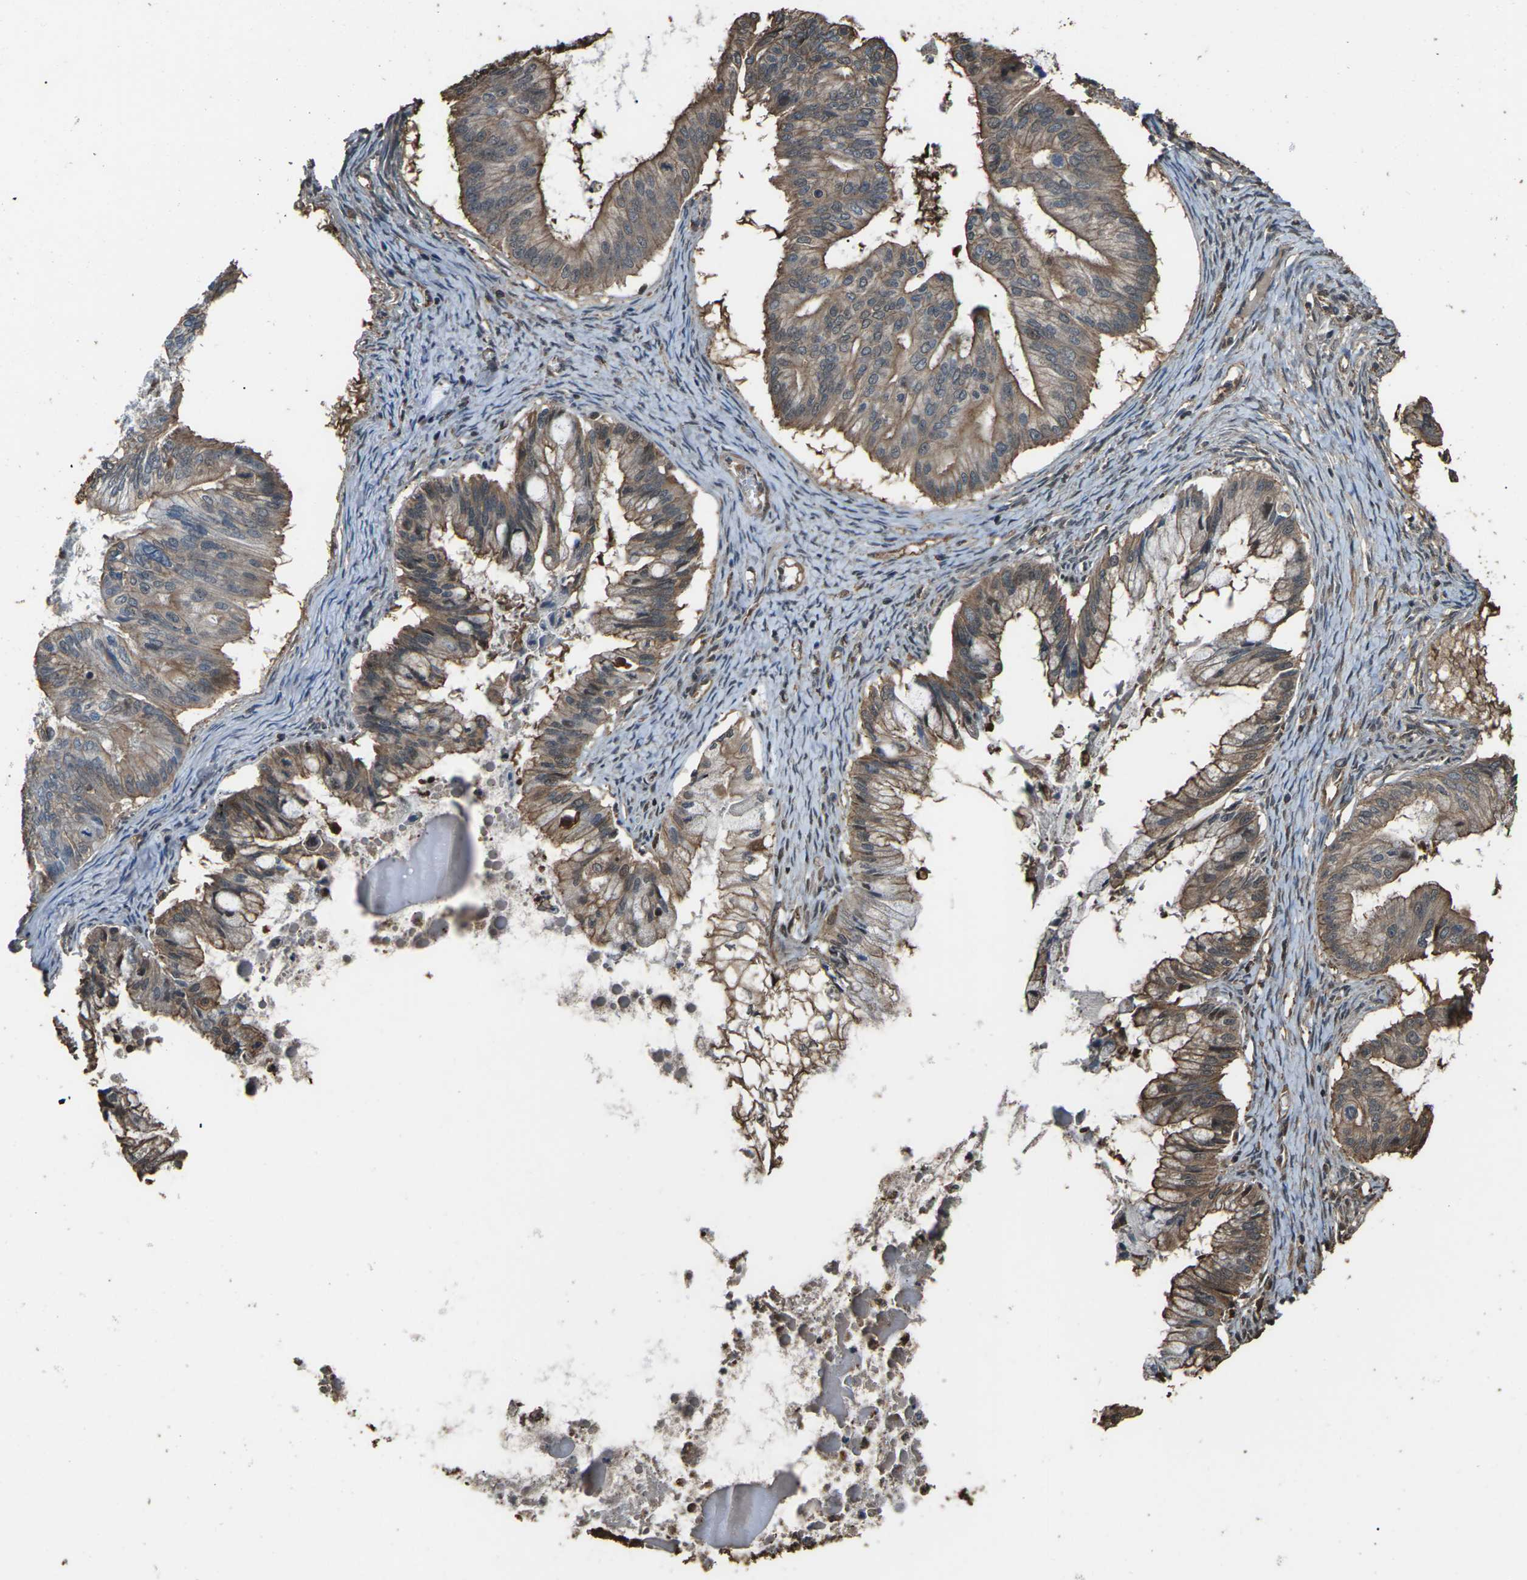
{"staining": {"intensity": "moderate", "quantity": ">75%", "location": "cytoplasmic/membranous"}, "tissue": "ovarian cancer", "cell_type": "Tumor cells", "image_type": "cancer", "snomed": [{"axis": "morphology", "description": "Cystadenocarcinoma, mucinous, NOS"}, {"axis": "topography", "description": "Ovary"}], "caption": "Ovarian mucinous cystadenocarcinoma stained with a brown dye exhibits moderate cytoplasmic/membranous positive expression in about >75% of tumor cells.", "gene": "DHPS", "patient": {"sex": "female", "age": 57}}